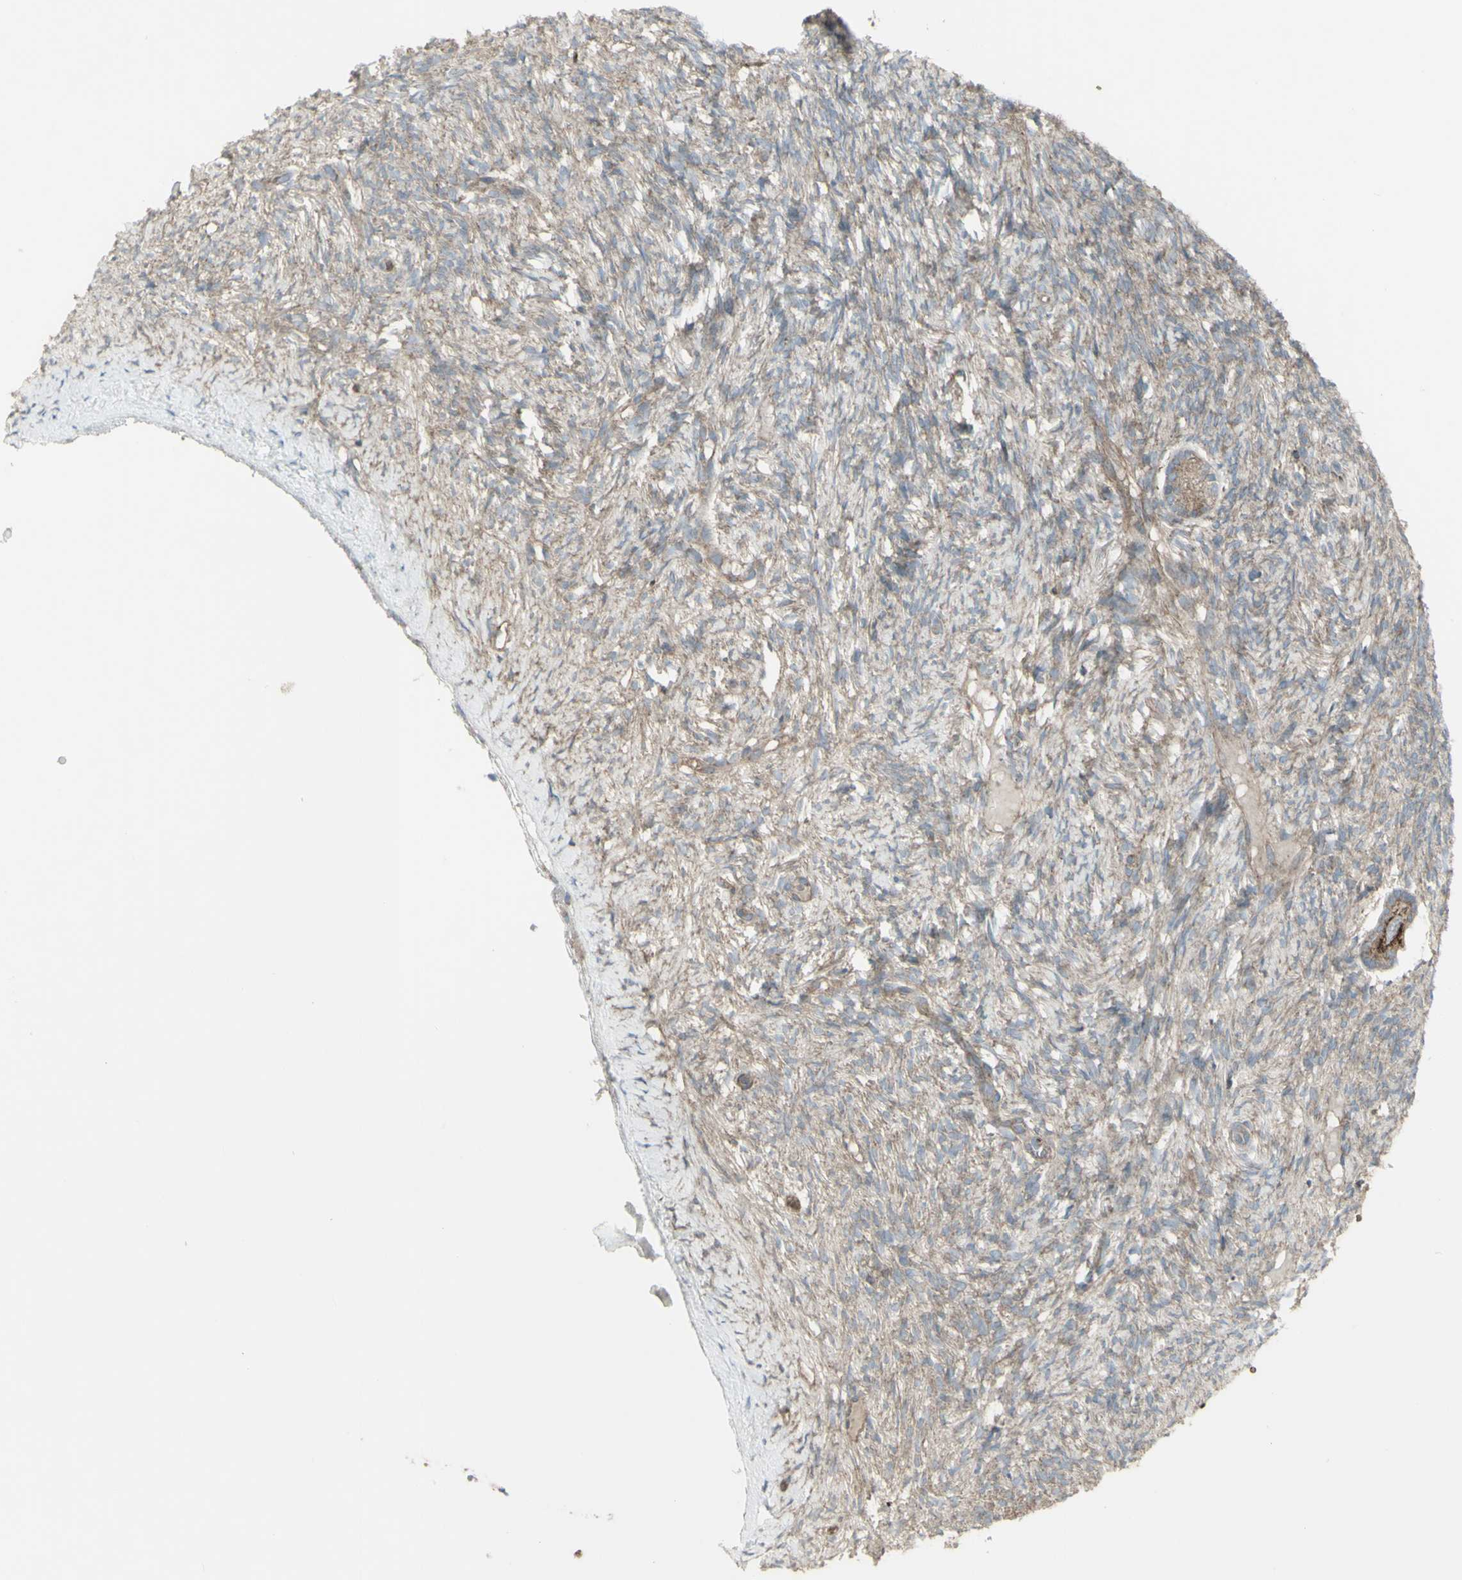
{"staining": {"intensity": "weak", "quantity": ">75%", "location": "cytoplasmic/membranous"}, "tissue": "ovary", "cell_type": "Follicle cells", "image_type": "normal", "snomed": [{"axis": "morphology", "description": "Normal tissue, NOS"}, {"axis": "topography", "description": "Ovary"}], "caption": "A micrograph of ovary stained for a protein reveals weak cytoplasmic/membranous brown staining in follicle cells. Using DAB (3,3'-diaminobenzidine) (brown) and hematoxylin (blue) stains, captured at high magnification using brightfield microscopy.", "gene": "SHC1", "patient": {"sex": "female", "age": 33}}